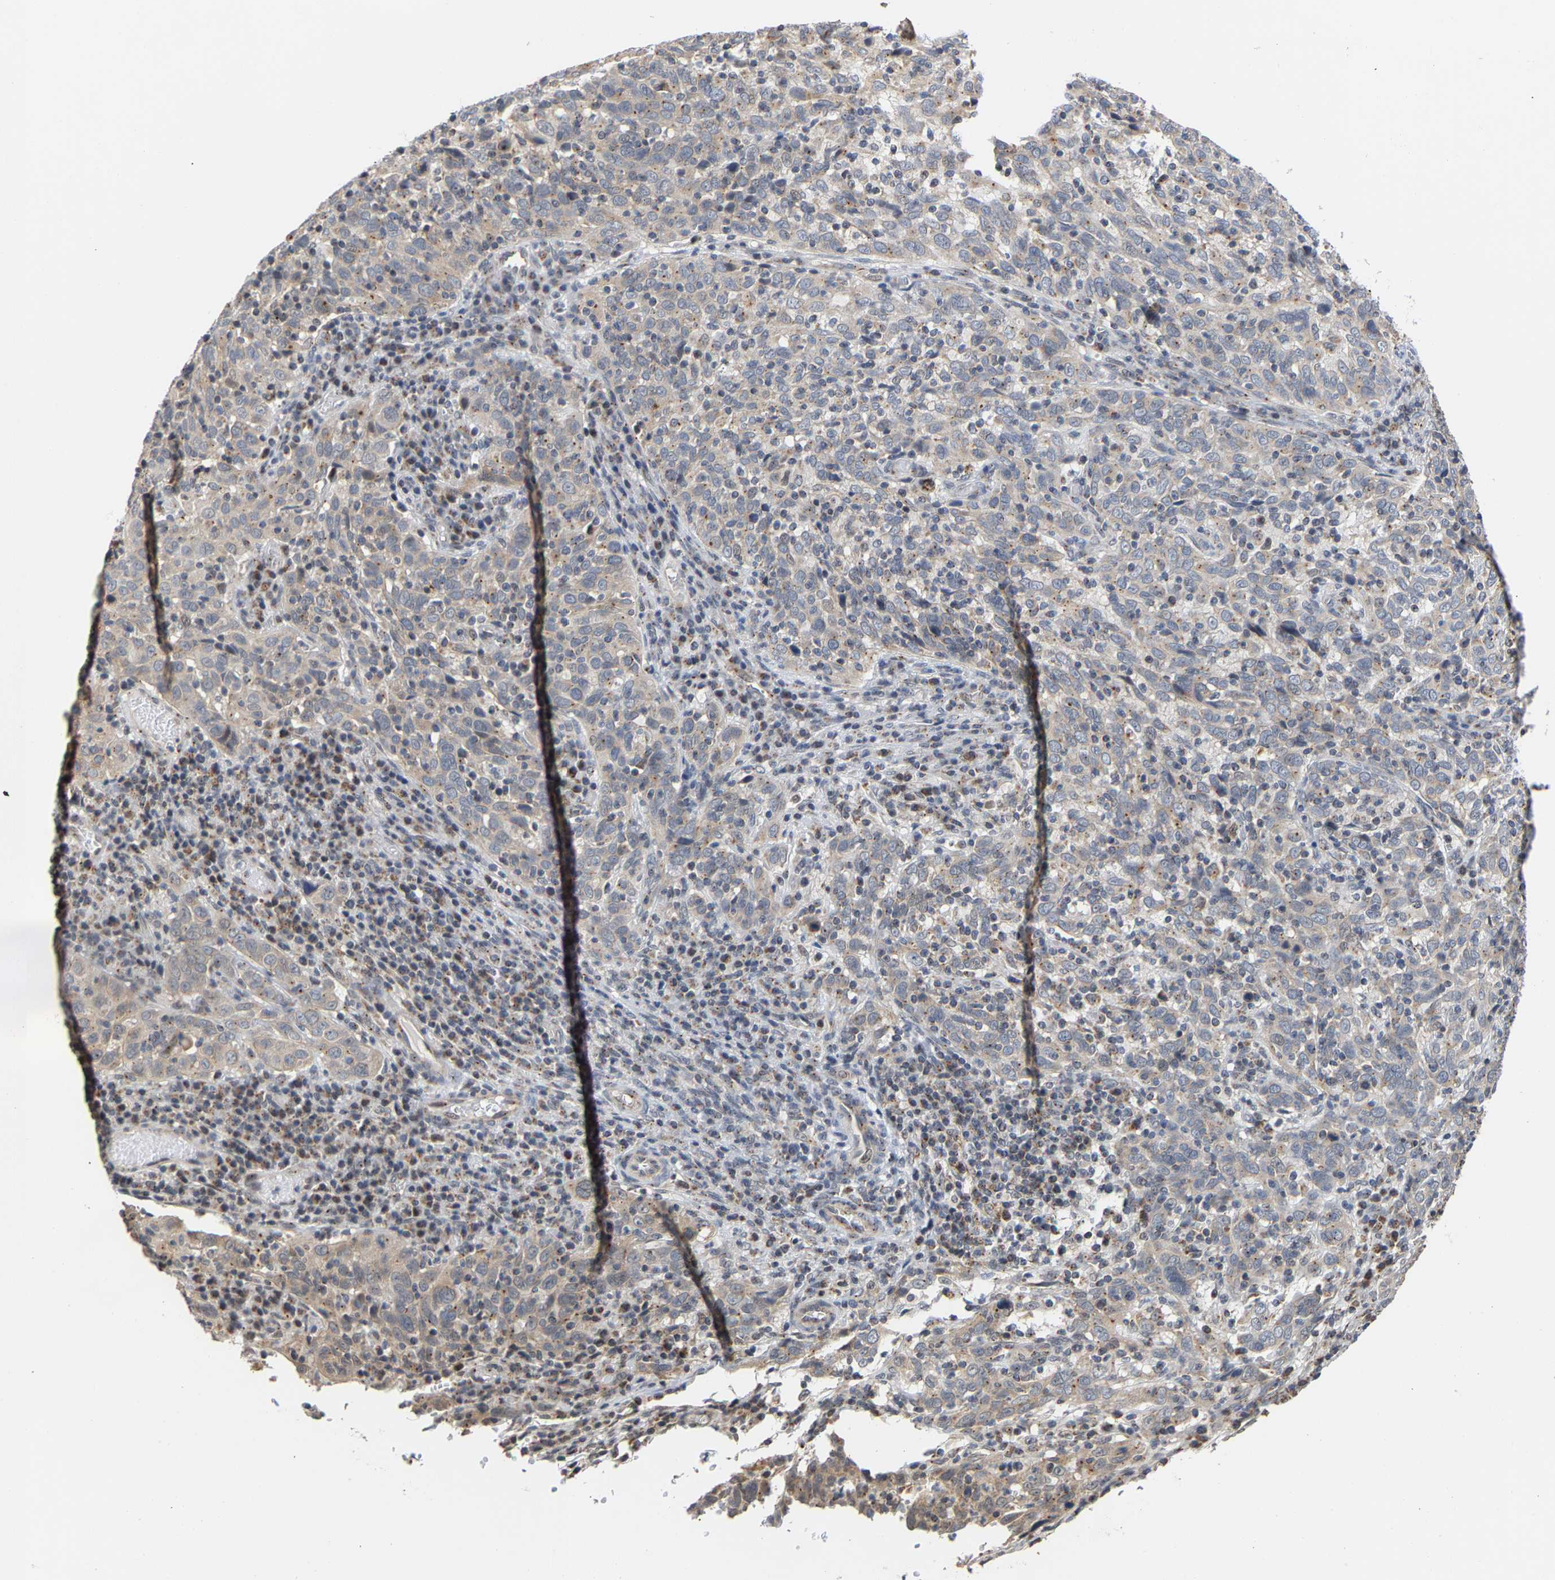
{"staining": {"intensity": "weak", "quantity": ">75%", "location": "cytoplasmic/membranous"}, "tissue": "cervical cancer", "cell_type": "Tumor cells", "image_type": "cancer", "snomed": [{"axis": "morphology", "description": "Squamous cell carcinoma, NOS"}, {"axis": "topography", "description": "Cervix"}], "caption": "Immunohistochemical staining of cervical cancer (squamous cell carcinoma) reveals weak cytoplasmic/membranous protein positivity in about >75% of tumor cells. Immunohistochemistry stains the protein in brown and the nuclei are stained blue.", "gene": "PCNT", "patient": {"sex": "female", "age": 46}}